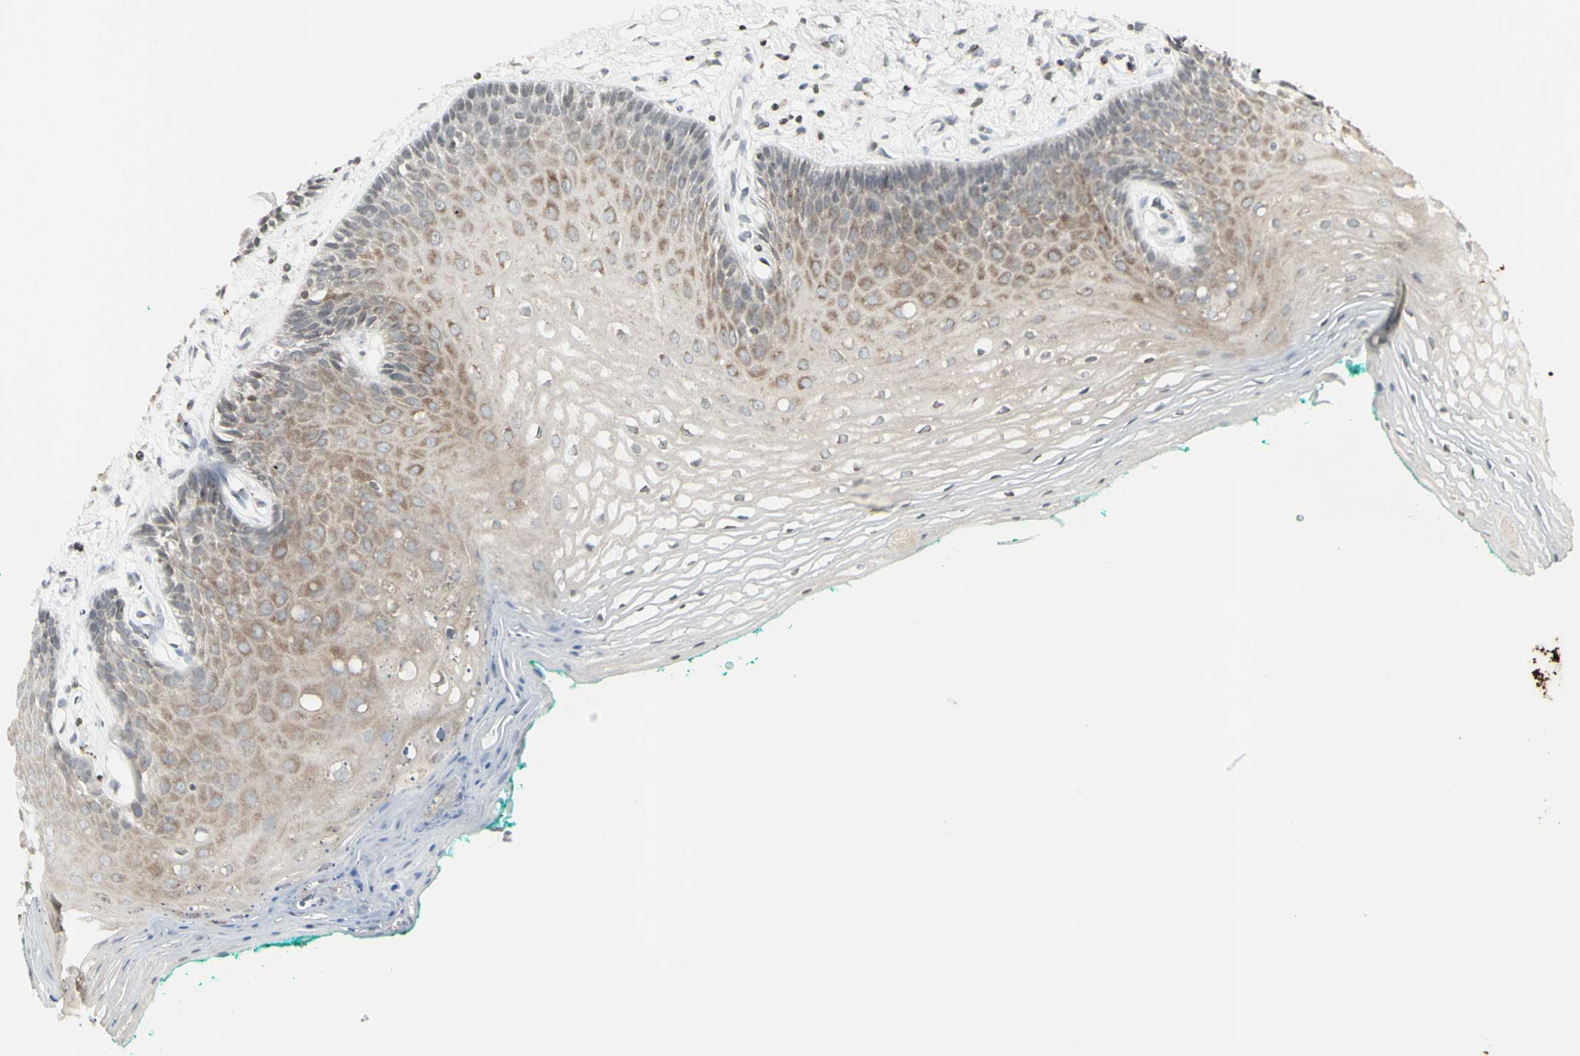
{"staining": {"intensity": "weak", "quantity": "<25%", "location": "cytoplasmic/membranous"}, "tissue": "oral mucosa", "cell_type": "Squamous epithelial cells", "image_type": "normal", "snomed": [{"axis": "morphology", "description": "Normal tissue, NOS"}, {"axis": "topography", "description": "Skeletal muscle"}, {"axis": "topography", "description": "Oral tissue"}, {"axis": "topography", "description": "Peripheral nerve tissue"}], "caption": "The IHC histopathology image has no significant staining in squamous epithelial cells of oral mucosa.", "gene": "MUC5AC", "patient": {"sex": "female", "age": 84}}